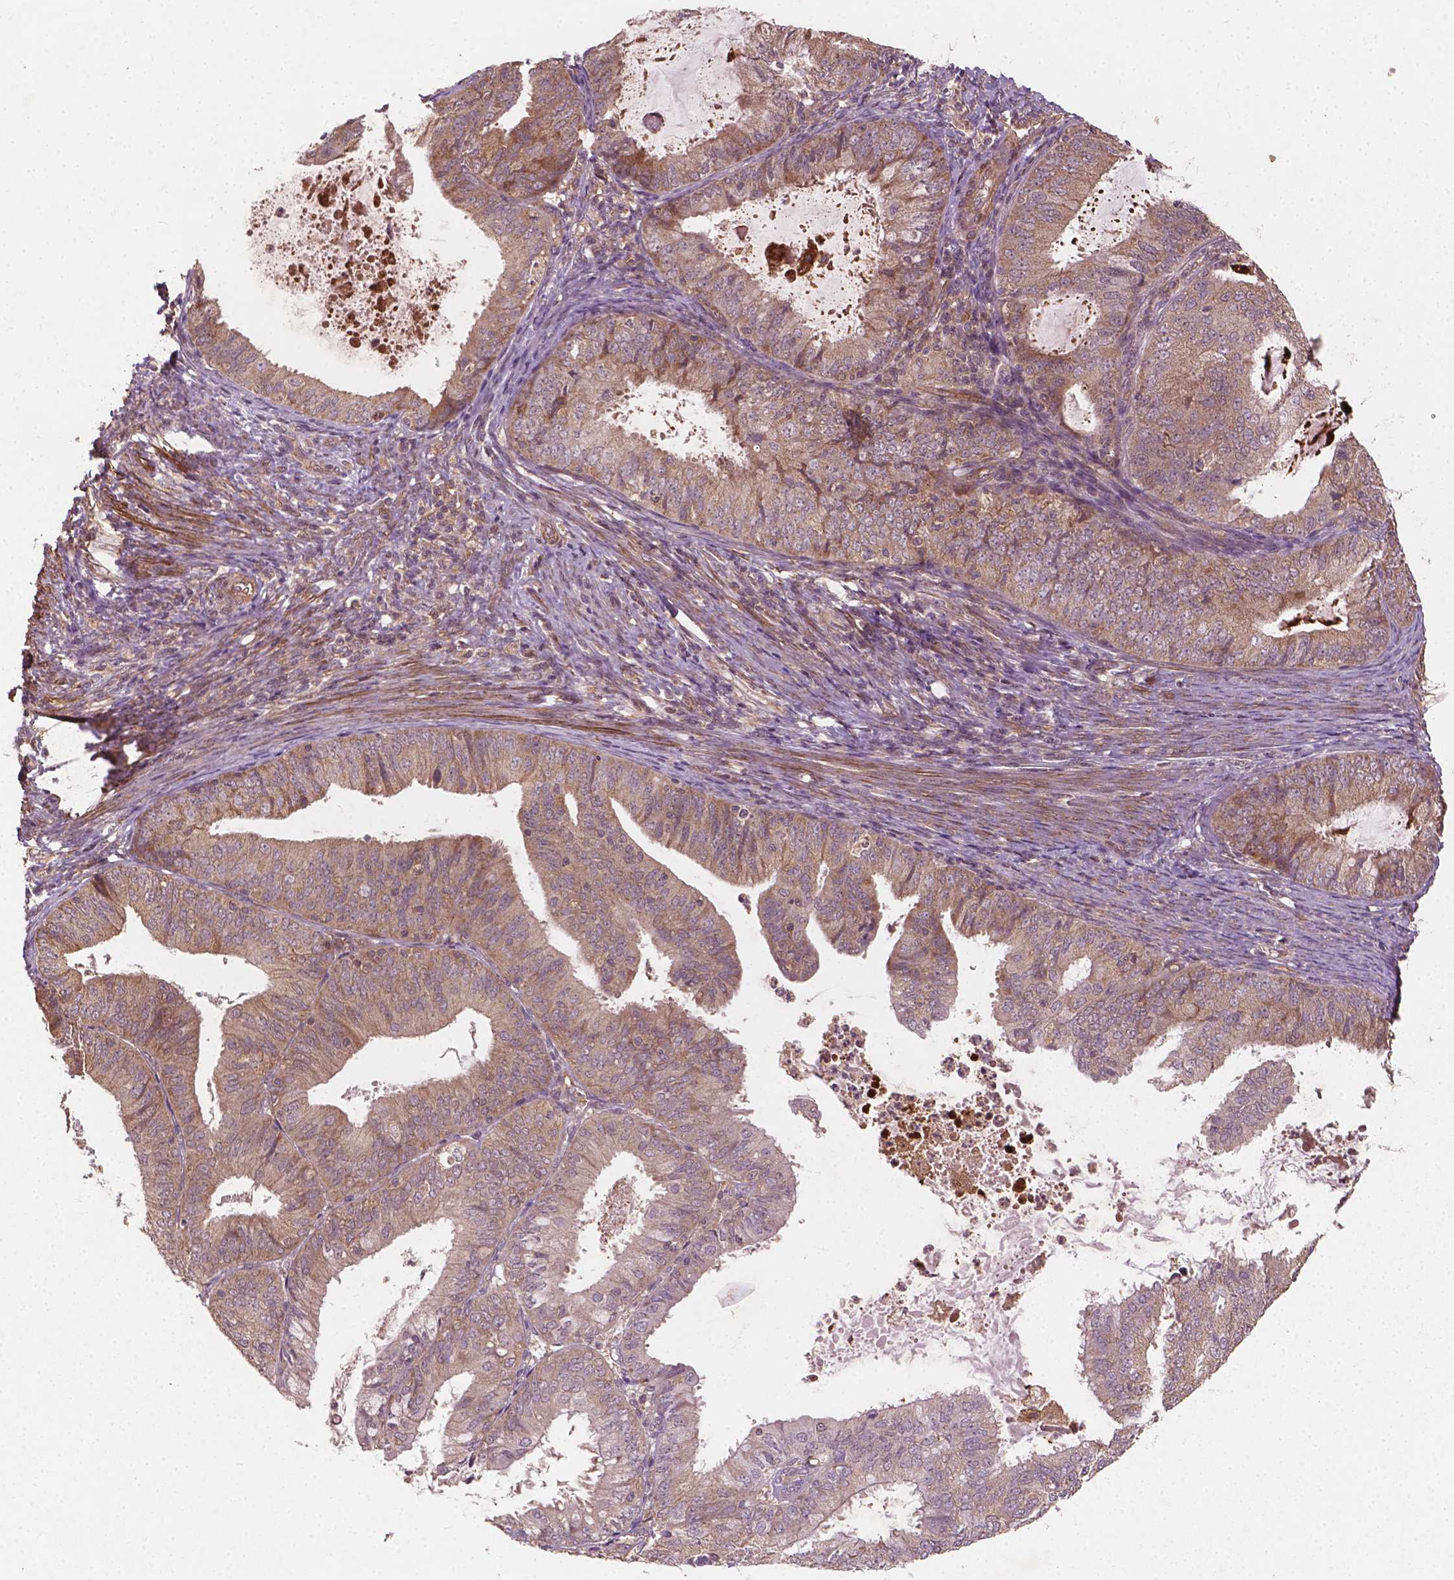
{"staining": {"intensity": "weak", "quantity": ">75%", "location": "cytoplasmic/membranous"}, "tissue": "endometrial cancer", "cell_type": "Tumor cells", "image_type": "cancer", "snomed": [{"axis": "morphology", "description": "Adenocarcinoma, NOS"}, {"axis": "topography", "description": "Endometrium"}], "caption": "The image shows a brown stain indicating the presence of a protein in the cytoplasmic/membranous of tumor cells in endometrial cancer (adenocarcinoma).", "gene": "CYFIP2", "patient": {"sex": "female", "age": 57}}